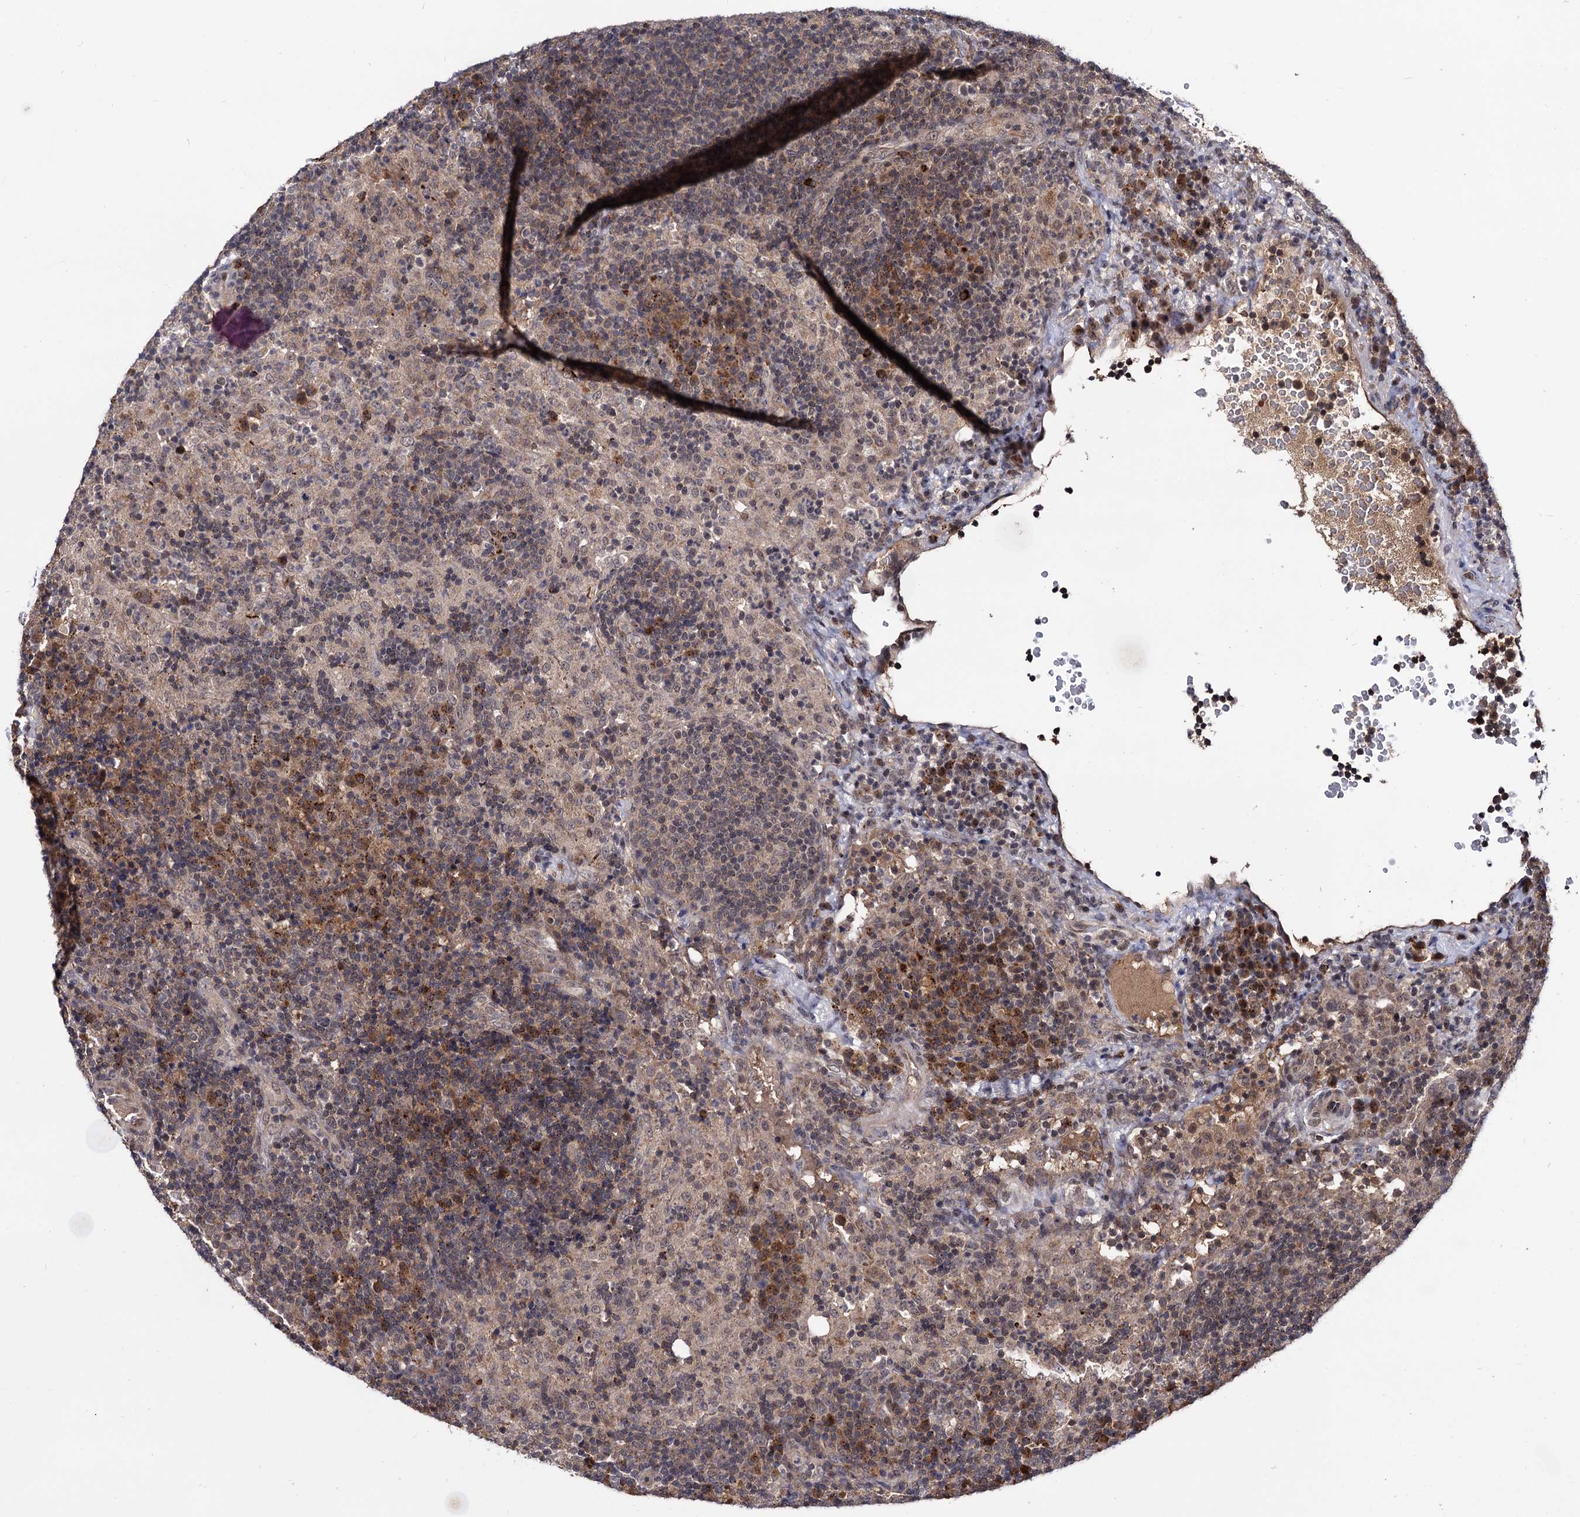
{"staining": {"intensity": "moderate", "quantity": ">75%", "location": "cytoplasmic/membranous"}, "tissue": "lymph node", "cell_type": "Germinal center cells", "image_type": "normal", "snomed": [{"axis": "morphology", "description": "Normal tissue, NOS"}, {"axis": "topography", "description": "Lymph node"}], "caption": "A brown stain highlights moderate cytoplasmic/membranous expression of a protein in germinal center cells of benign human lymph node. The protein of interest is stained brown, and the nuclei are stained in blue (DAB (3,3'-diaminobenzidine) IHC with brightfield microscopy, high magnification).", "gene": "MICAL2", "patient": {"sex": "female", "age": 70}}